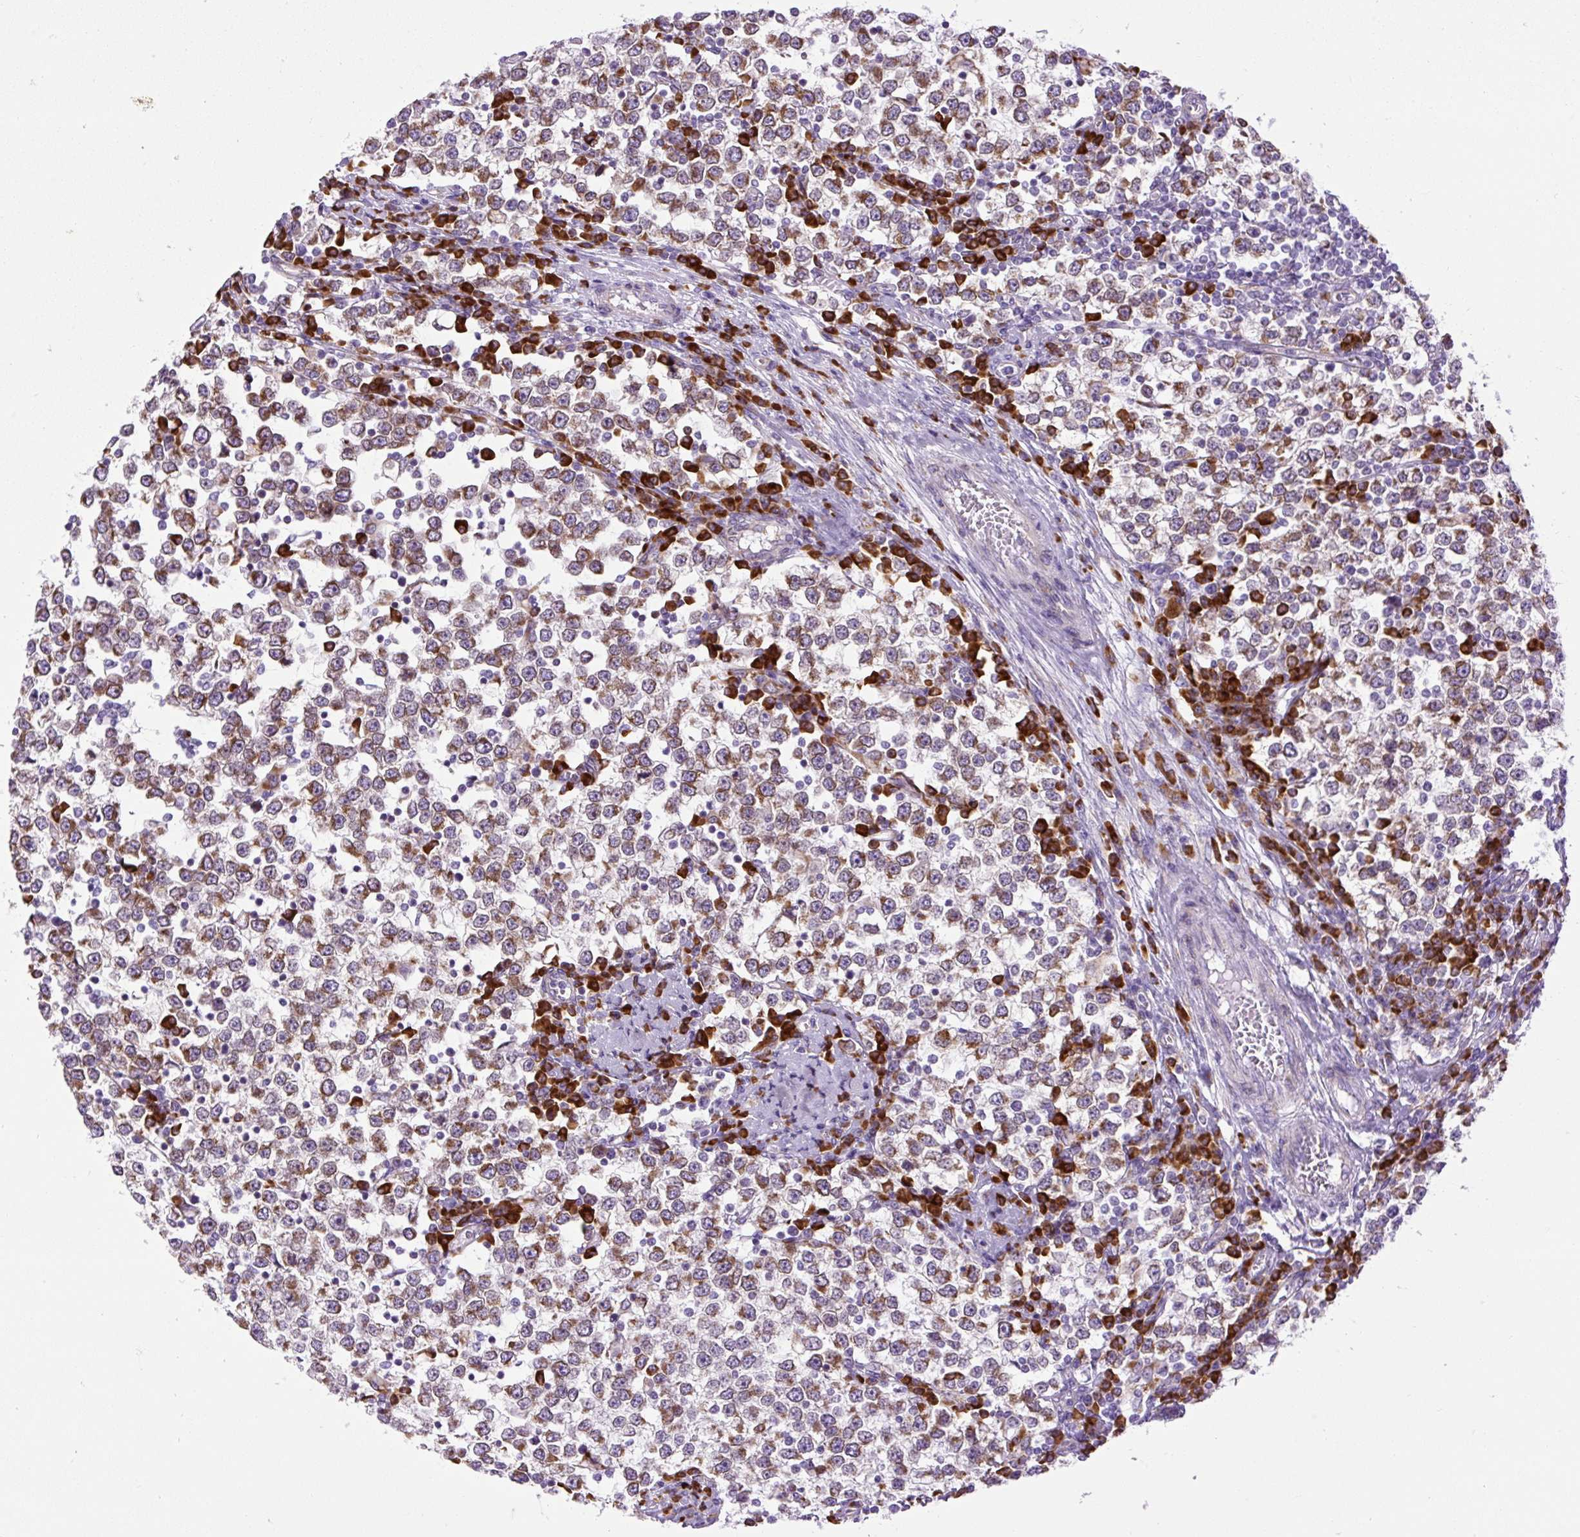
{"staining": {"intensity": "moderate", "quantity": ">75%", "location": "cytoplasmic/membranous"}, "tissue": "testis cancer", "cell_type": "Tumor cells", "image_type": "cancer", "snomed": [{"axis": "morphology", "description": "Seminoma, NOS"}, {"axis": "topography", "description": "Testis"}], "caption": "Immunohistochemical staining of human testis seminoma reveals medium levels of moderate cytoplasmic/membranous protein staining in approximately >75% of tumor cells. The staining was performed using DAB to visualize the protein expression in brown, while the nuclei were stained in blue with hematoxylin (Magnification: 20x).", "gene": "DDOST", "patient": {"sex": "male", "age": 65}}